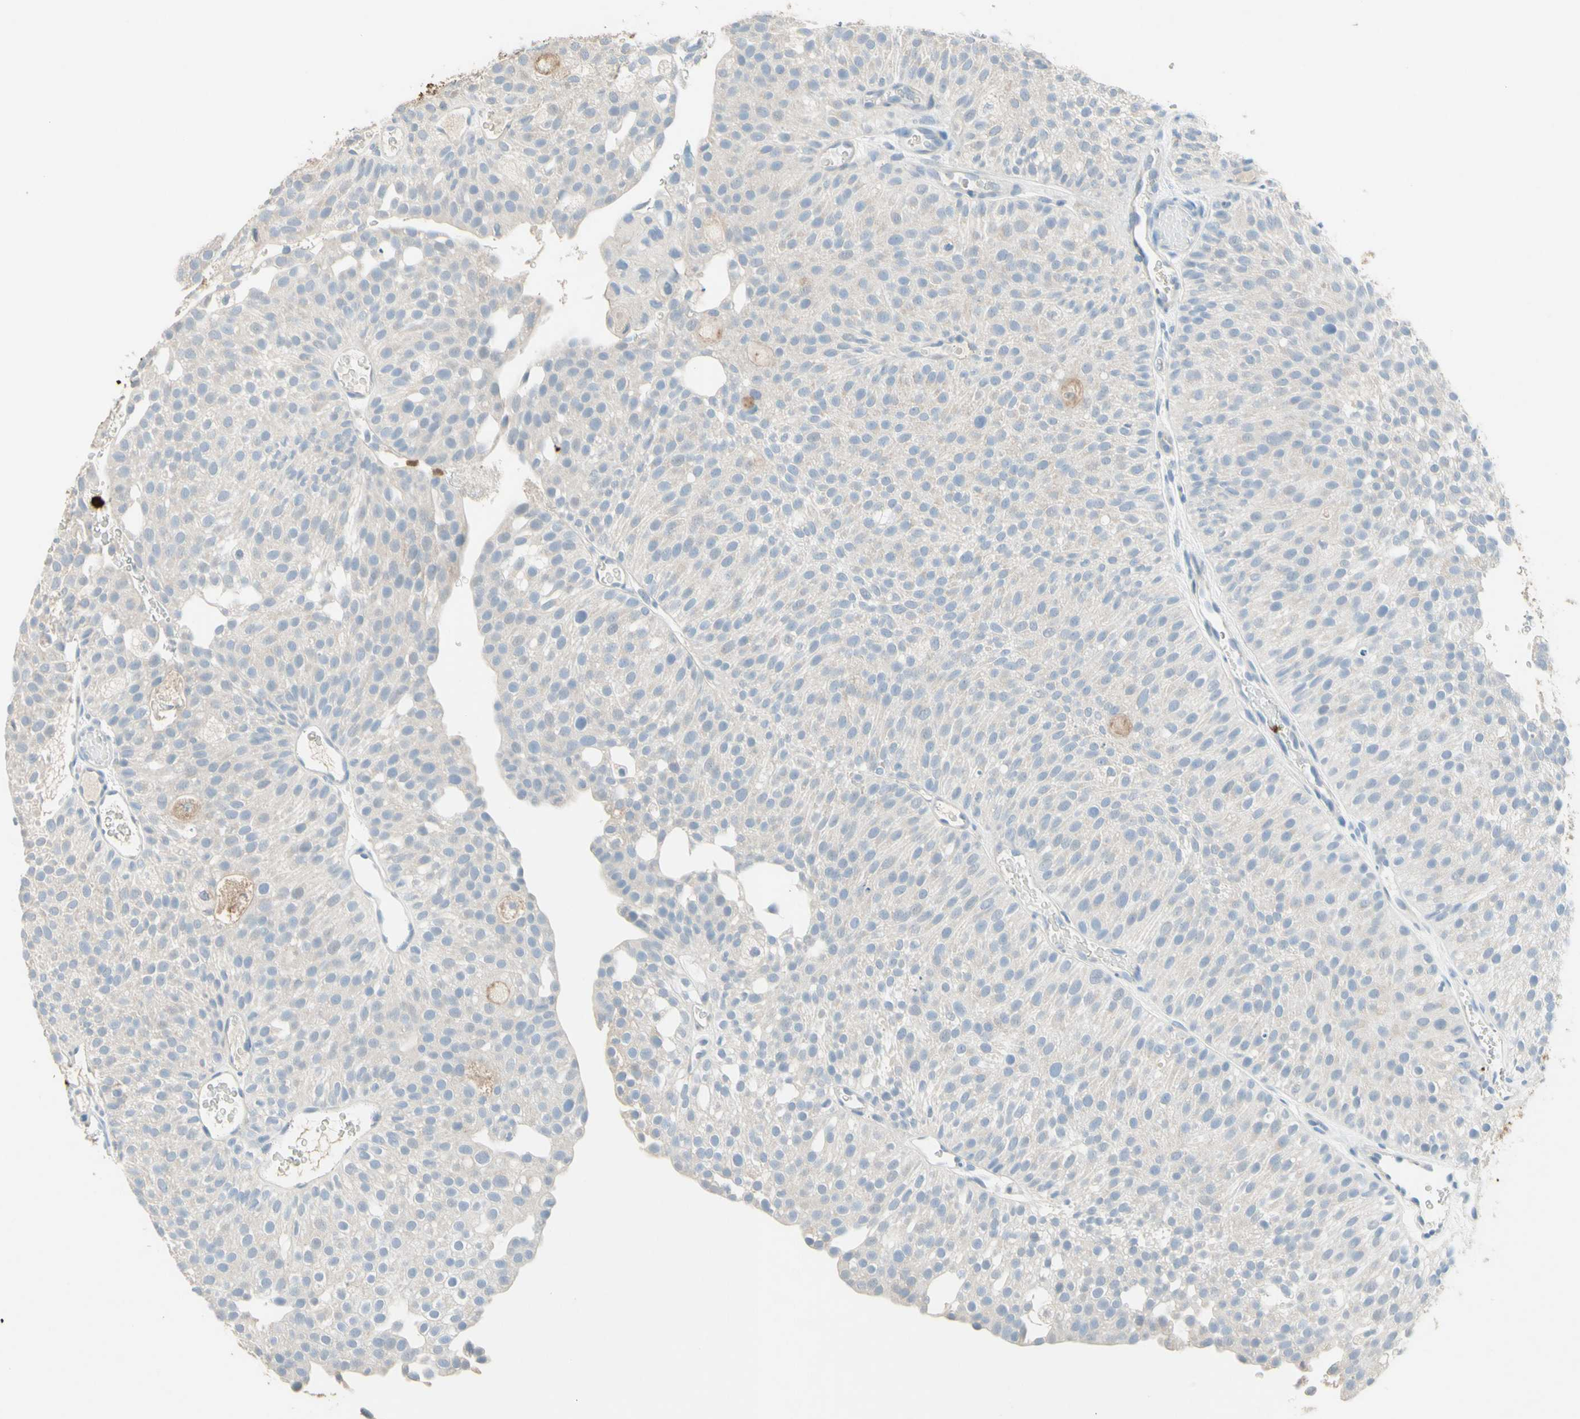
{"staining": {"intensity": "negative", "quantity": "none", "location": "none"}, "tissue": "urothelial cancer", "cell_type": "Tumor cells", "image_type": "cancer", "snomed": [{"axis": "morphology", "description": "Urothelial carcinoma, Low grade"}, {"axis": "topography", "description": "Urinary bladder"}], "caption": "IHC histopathology image of neoplastic tissue: human urothelial cancer stained with DAB (3,3'-diaminobenzidine) displays no significant protein positivity in tumor cells. (Immunohistochemistry (ihc), brightfield microscopy, high magnification).", "gene": "NFKBIZ", "patient": {"sex": "male", "age": 78}}